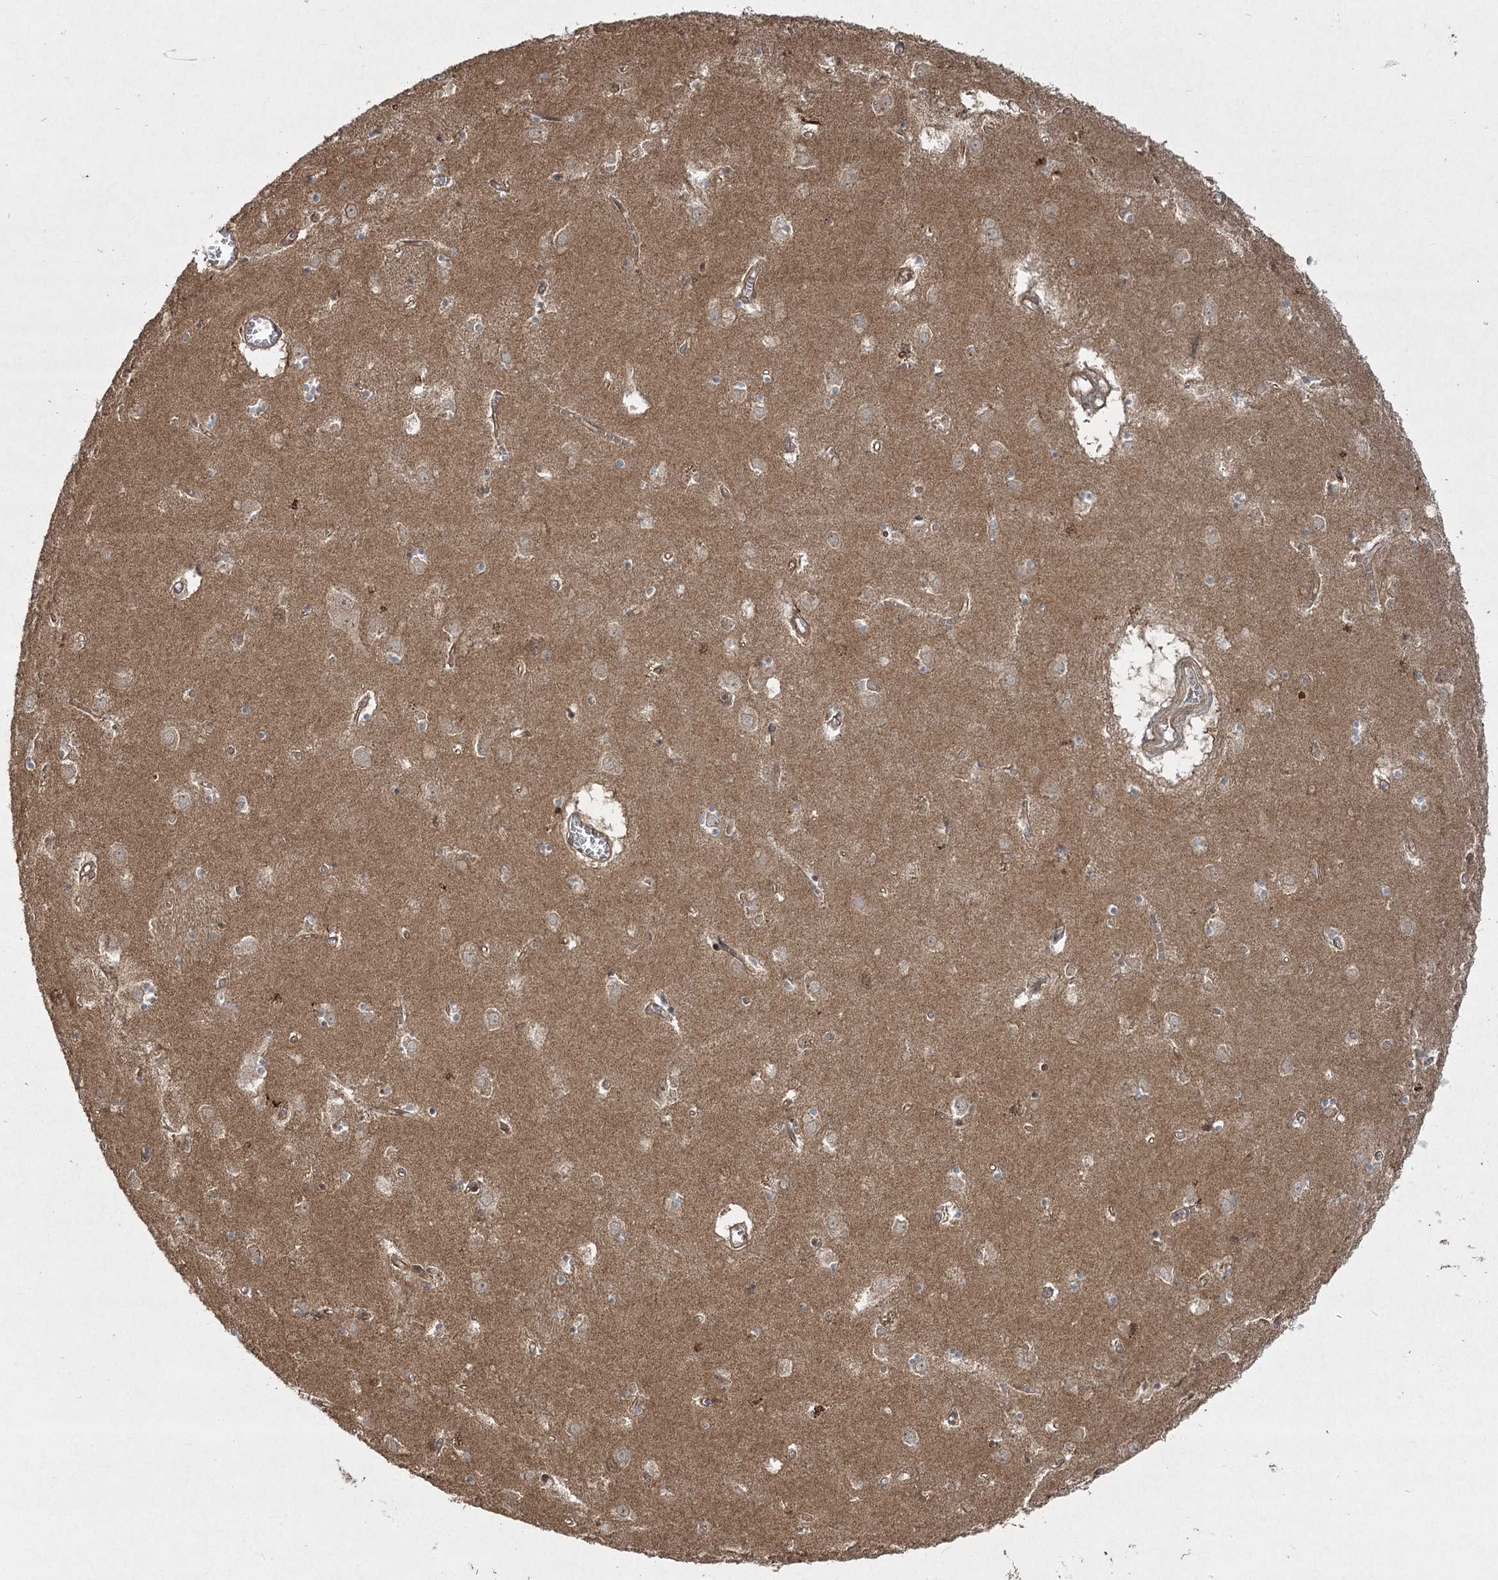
{"staining": {"intensity": "weak", "quantity": "25%-75%", "location": "cytoplasmic/membranous"}, "tissue": "caudate", "cell_type": "Glial cells", "image_type": "normal", "snomed": [{"axis": "morphology", "description": "Normal tissue, NOS"}, {"axis": "topography", "description": "Lateral ventricle wall"}], "caption": "This histopathology image demonstrates immunohistochemistry staining of benign human caudate, with low weak cytoplasmic/membranous expression in approximately 25%-75% of glial cells.", "gene": "CPLANE1", "patient": {"sex": "male", "age": 70}}